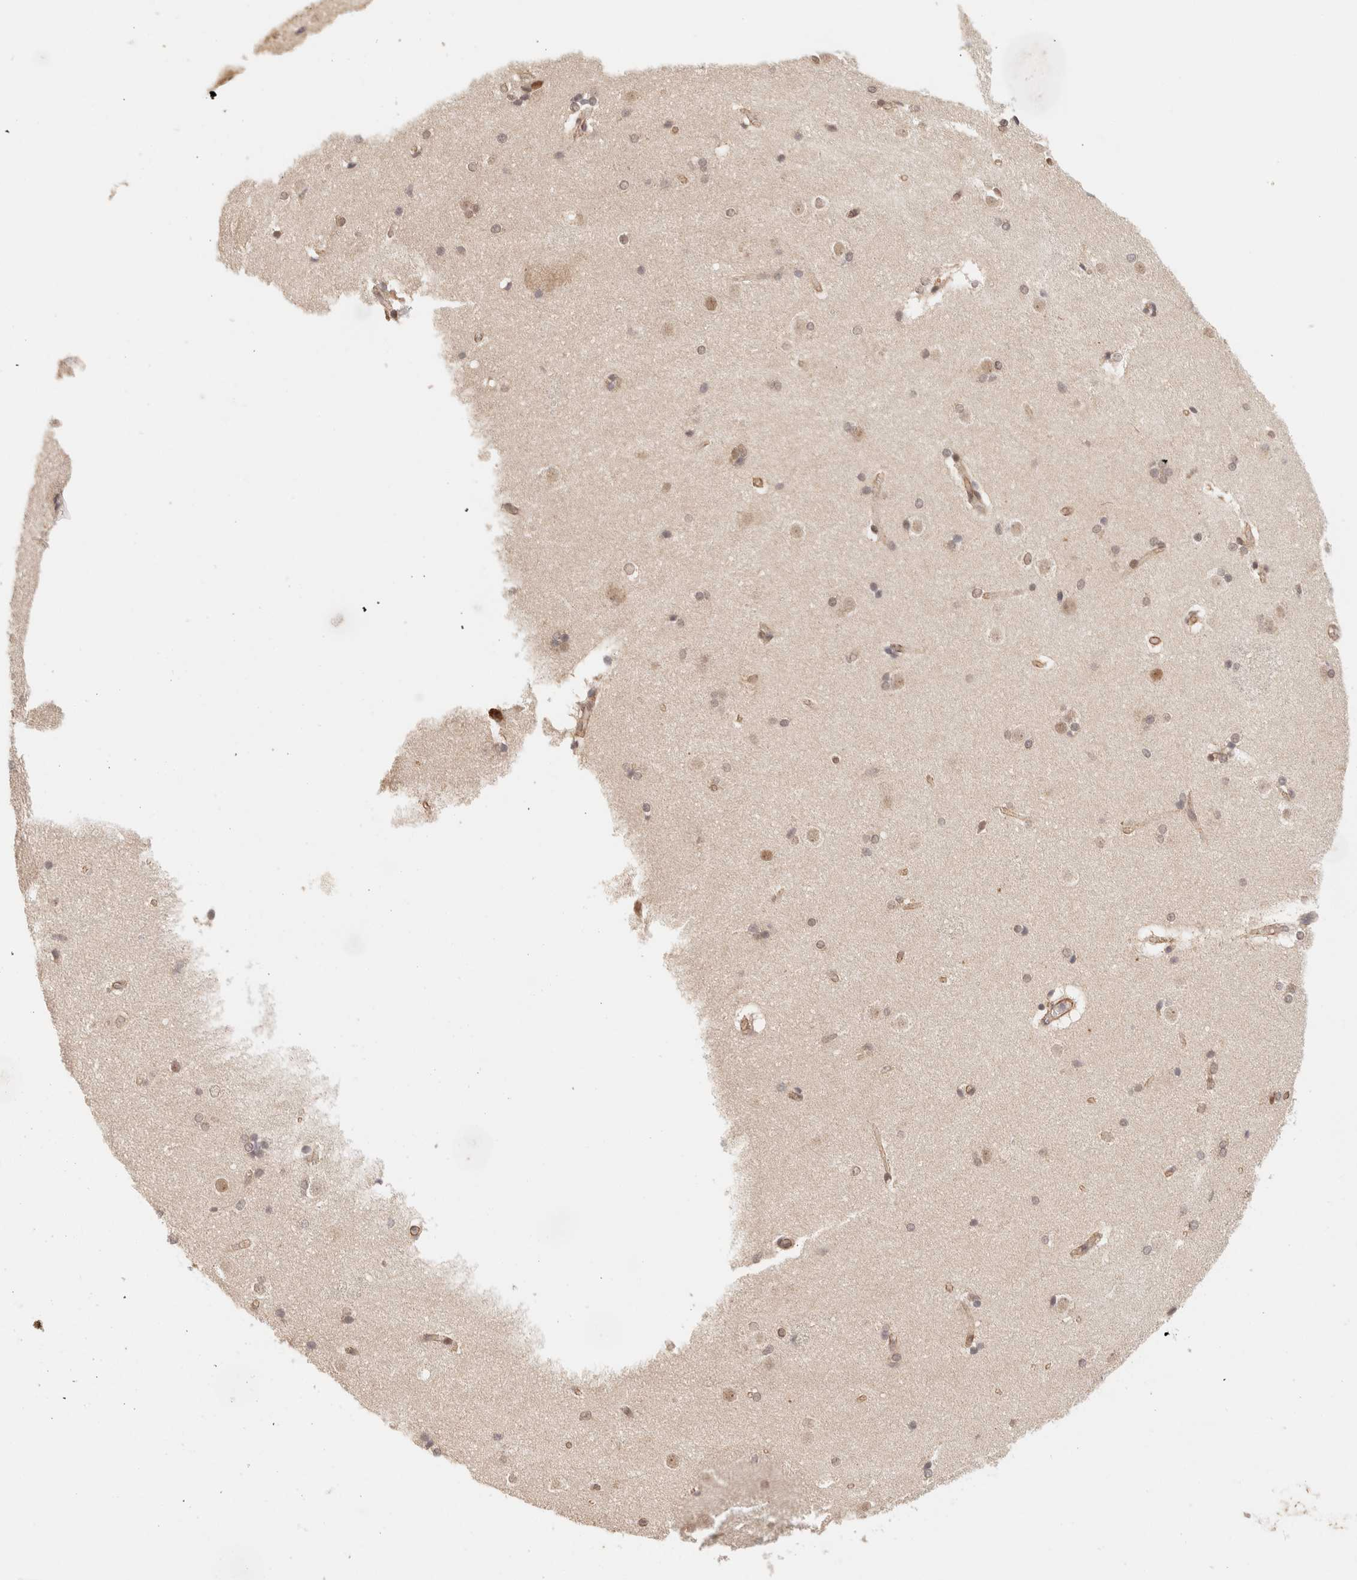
{"staining": {"intensity": "moderate", "quantity": ">75%", "location": "nuclear"}, "tissue": "caudate", "cell_type": "Glial cells", "image_type": "normal", "snomed": [{"axis": "morphology", "description": "Normal tissue, NOS"}, {"axis": "topography", "description": "Lateral ventricle wall"}], "caption": "Brown immunohistochemical staining in normal human caudate demonstrates moderate nuclear staining in about >75% of glial cells.", "gene": "BRPF3", "patient": {"sex": "female", "age": 19}}